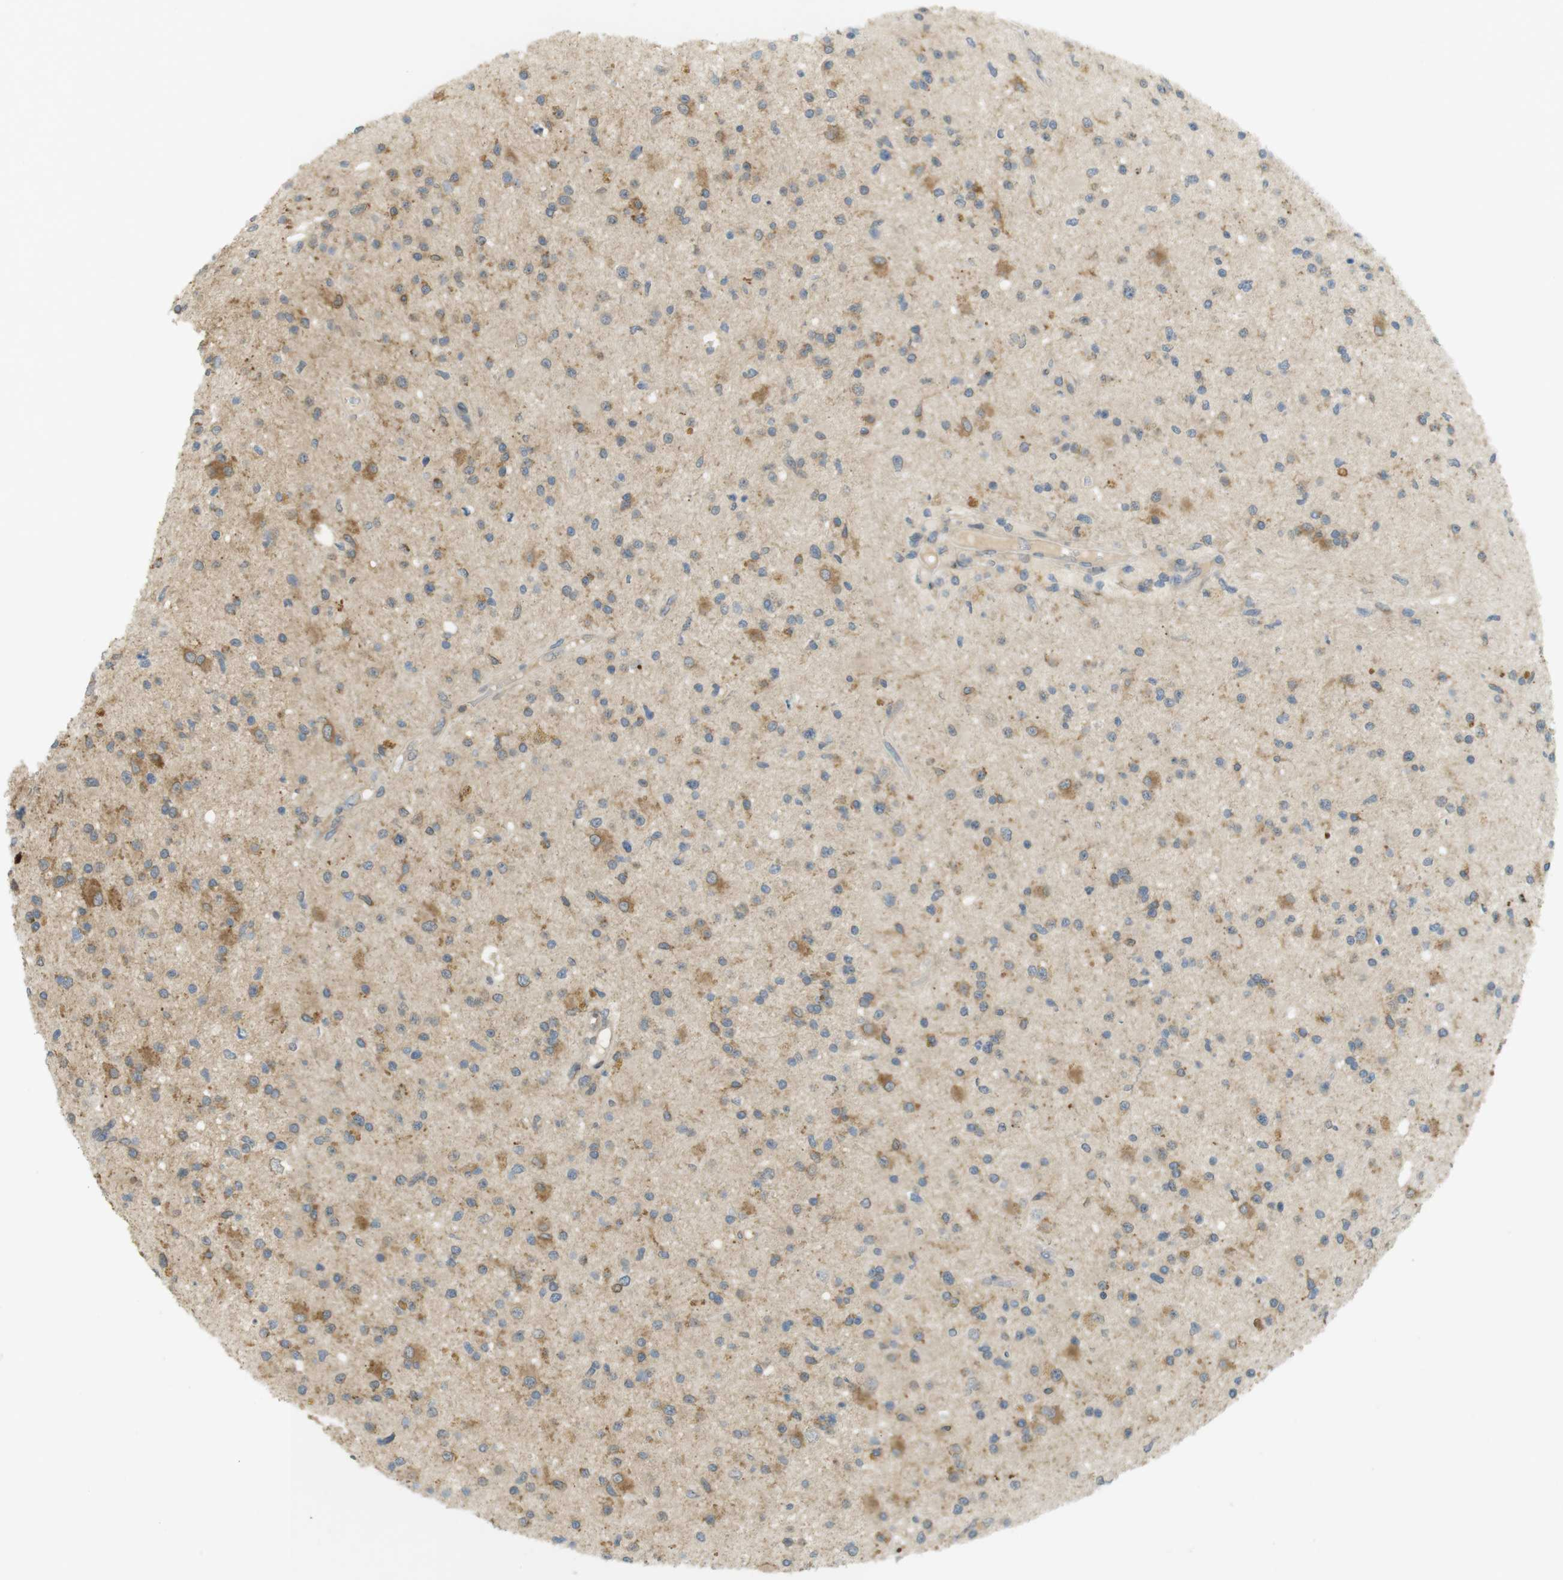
{"staining": {"intensity": "moderate", "quantity": "25%-75%", "location": "cytoplasmic/membranous"}, "tissue": "glioma", "cell_type": "Tumor cells", "image_type": "cancer", "snomed": [{"axis": "morphology", "description": "Glioma, malignant, High grade"}, {"axis": "topography", "description": "Brain"}], "caption": "Immunohistochemical staining of human malignant glioma (high-grade) demonstrates medium levels of moderate cytoplasmic/membranous staining in approximately 25%-75% of tumor cells. (DAB IHC with brightfield microscopy, high magnification).", "gene": "CLRN3", "patient": {"sex": "male", "age": 33}}